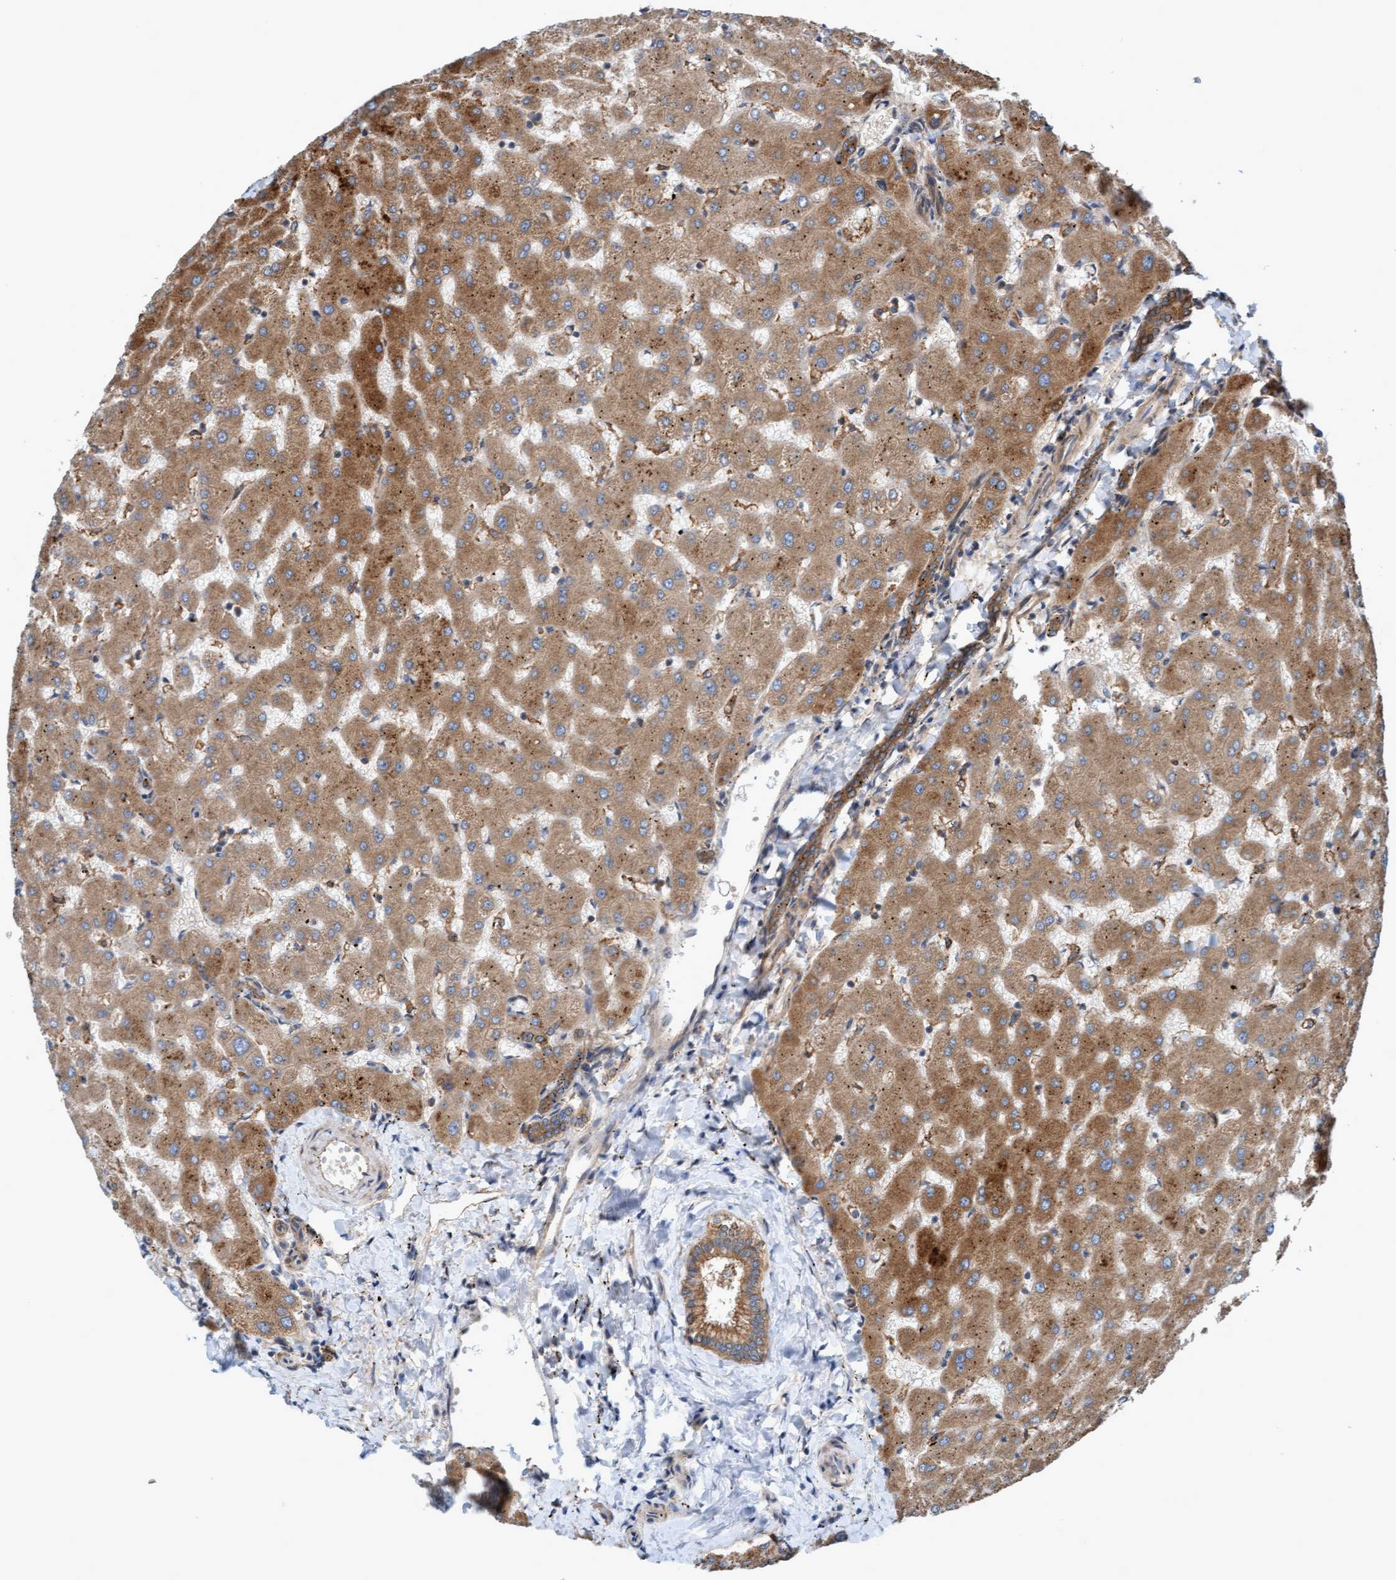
{"staining": {"intensity": "moderate", "quantity": ">75%", "location": "cytoplasmic/membranous"}, "tissue": "liver", "cell_type": "Cholangiocytes", "image_type": "normal", "snomed": [{"axis": "morphology", "description": "Normal tissue, NOS"}, {"axis": "topography", "description": "Liver"}], "caption": "Liver stained with a brown dye displays moderate cytoplasmic/membranous positive staining in approximately >75% of cholangiocytes.", "gene": "ERAL1", "patient": {"sex": "female", "age": 63}}